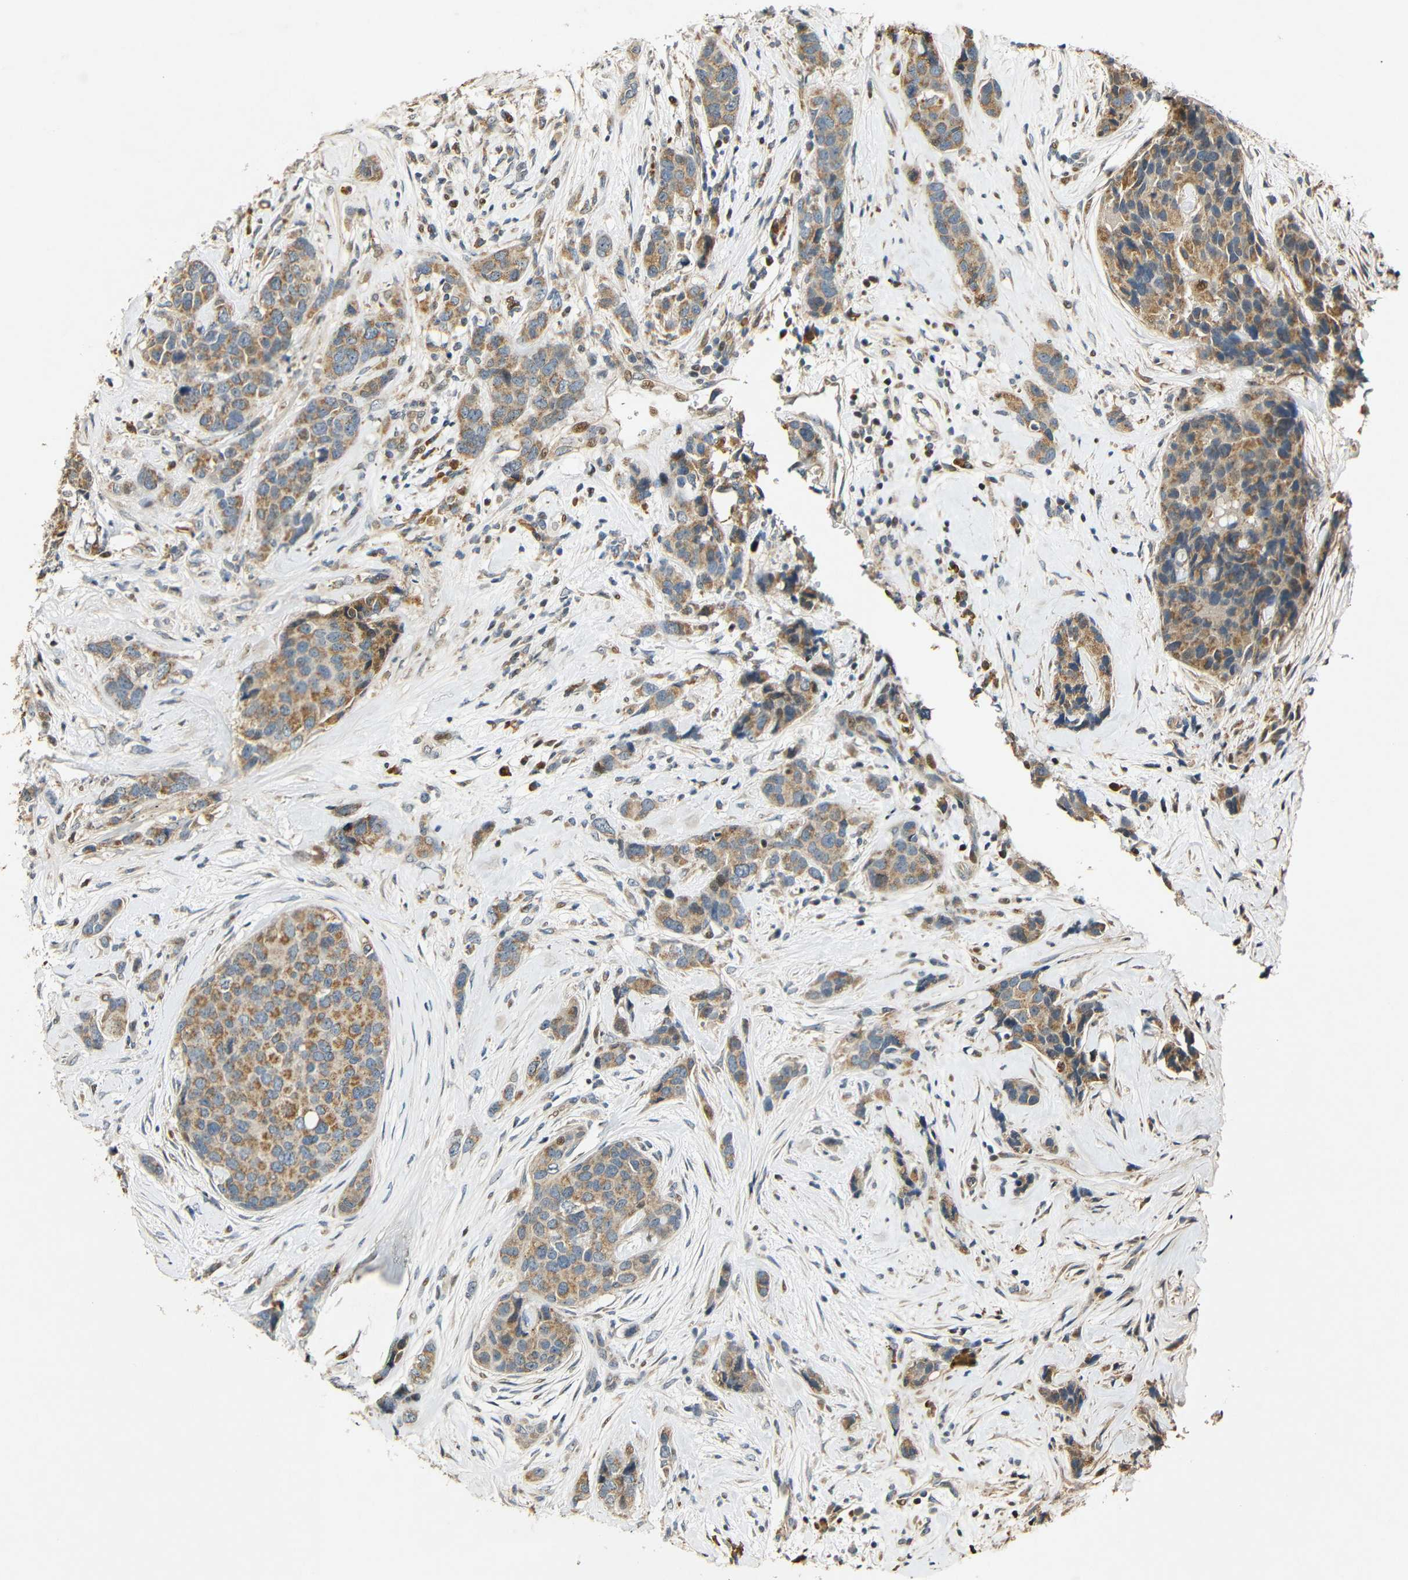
{"staining": {"intensity": "moderate", "quantity": ">75%", "location": "cytoplasmic/membranous"}, "tissue": "breast cancer", "cell_type": "Tumor cells", "image_type": "cancer", "snomed": [{"axis": "morphology", "description": "Lobular carcinoma"}, {"axis": "topography", "description": "Breast"}], "caption": "Approximately >75% of tumor cells in human breast cancer exhibit moderate cytoplasmic/membranous protein positivity as visualized by brown immunohistochemical staining.", "gene": "KAZALD1", "patient": {"sex": "female", "age": 59}}